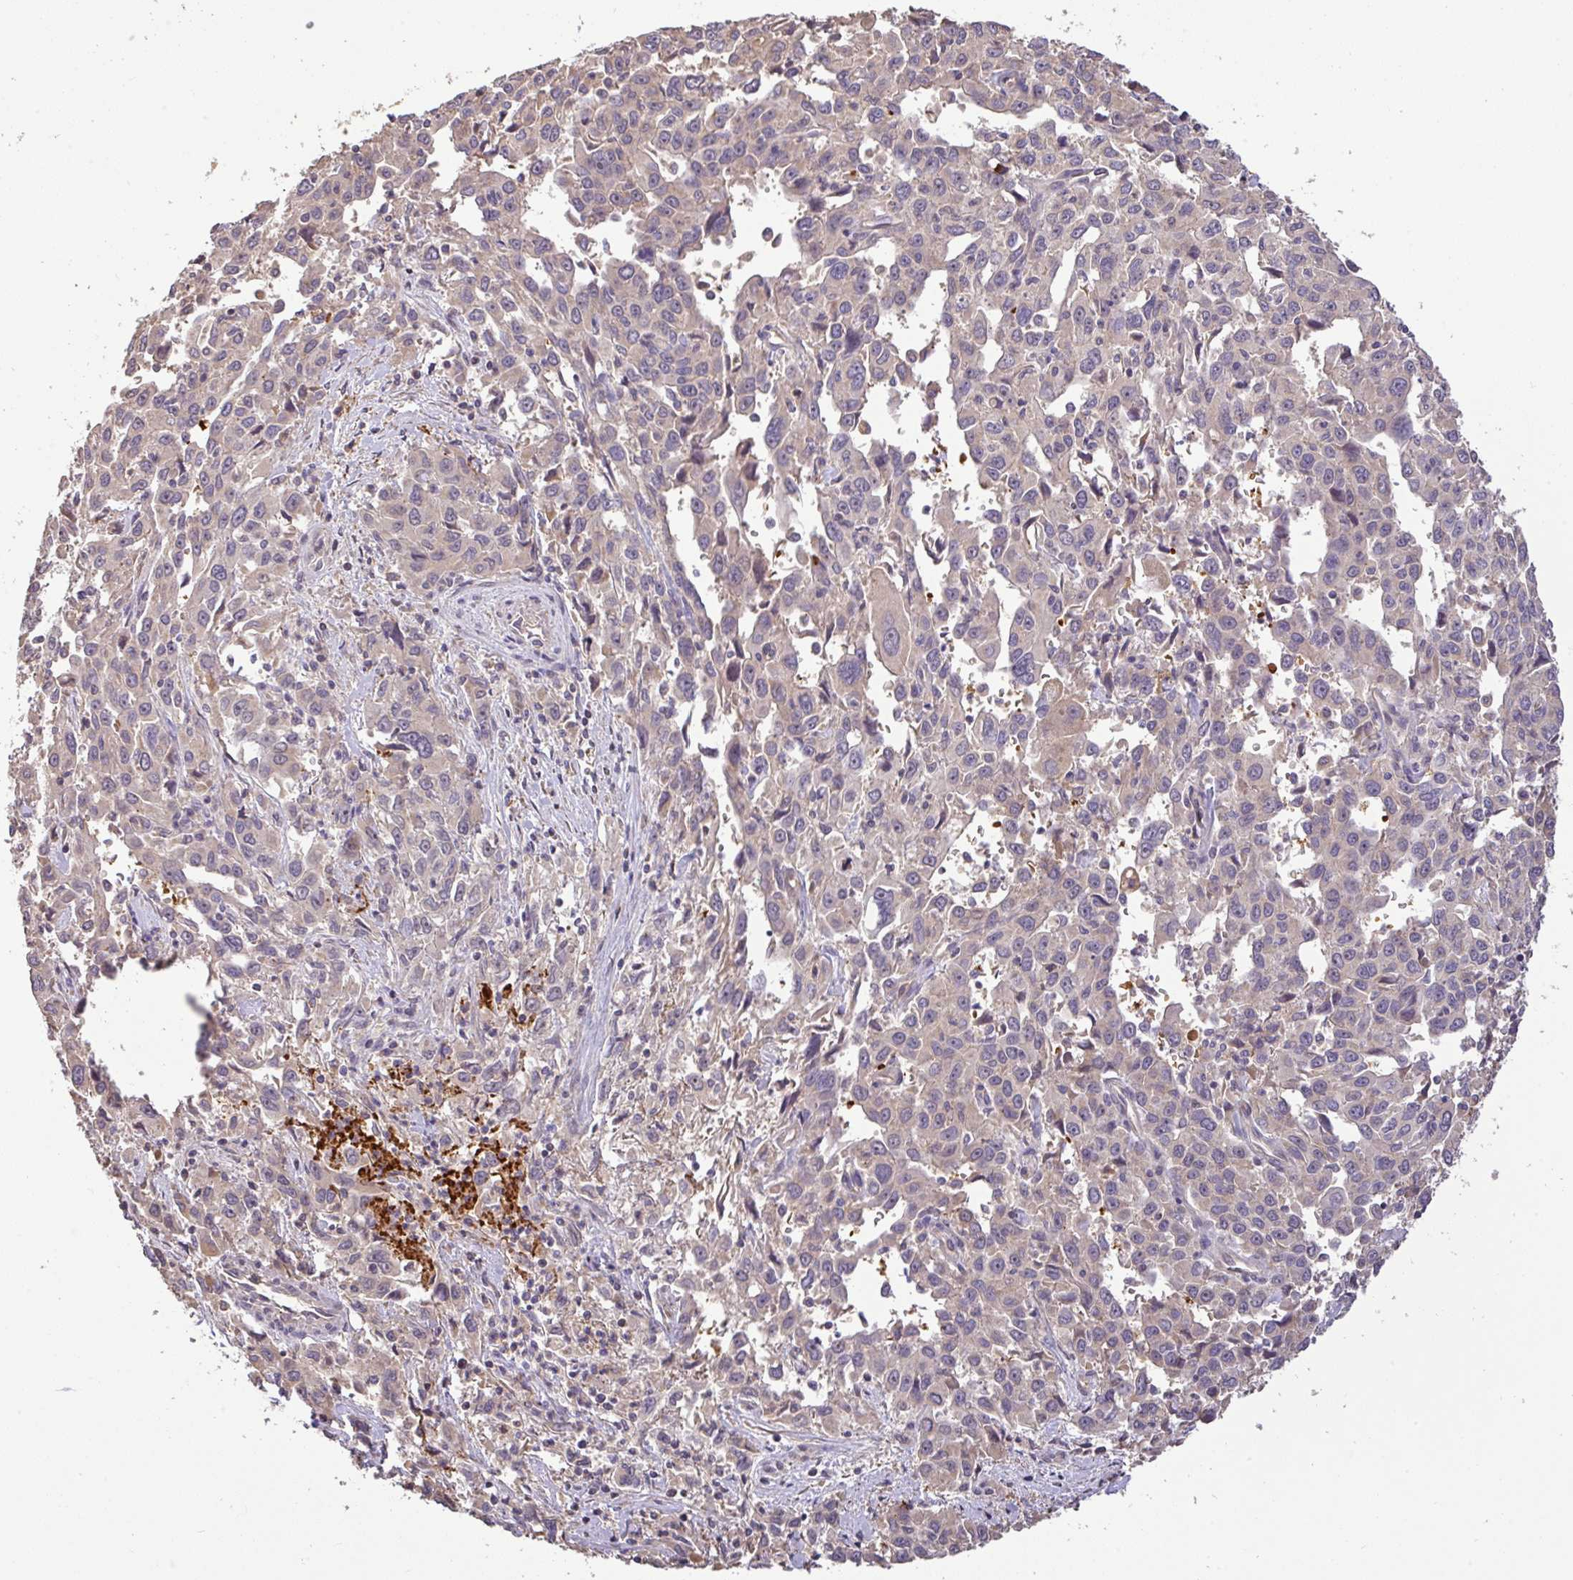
{"staining": {"intensity": "negative", "quantity": "none", "location": "none"}, "tissue": "liver cancer", "cell_type": "Tumor cells", "image_type": "cancer", "snomed": [{"axis": "morphology", "description": "Carcinoma, Hepatocellular, NOS"}, {"axis": "topography", "description": "Liver"}], "caption": "Liver cancer was stained to show a protein in brown. There is no significant staining in tumor cells.", "gene": "C1QTNF9B", "patient": {"sex": "male", "age": 63}}